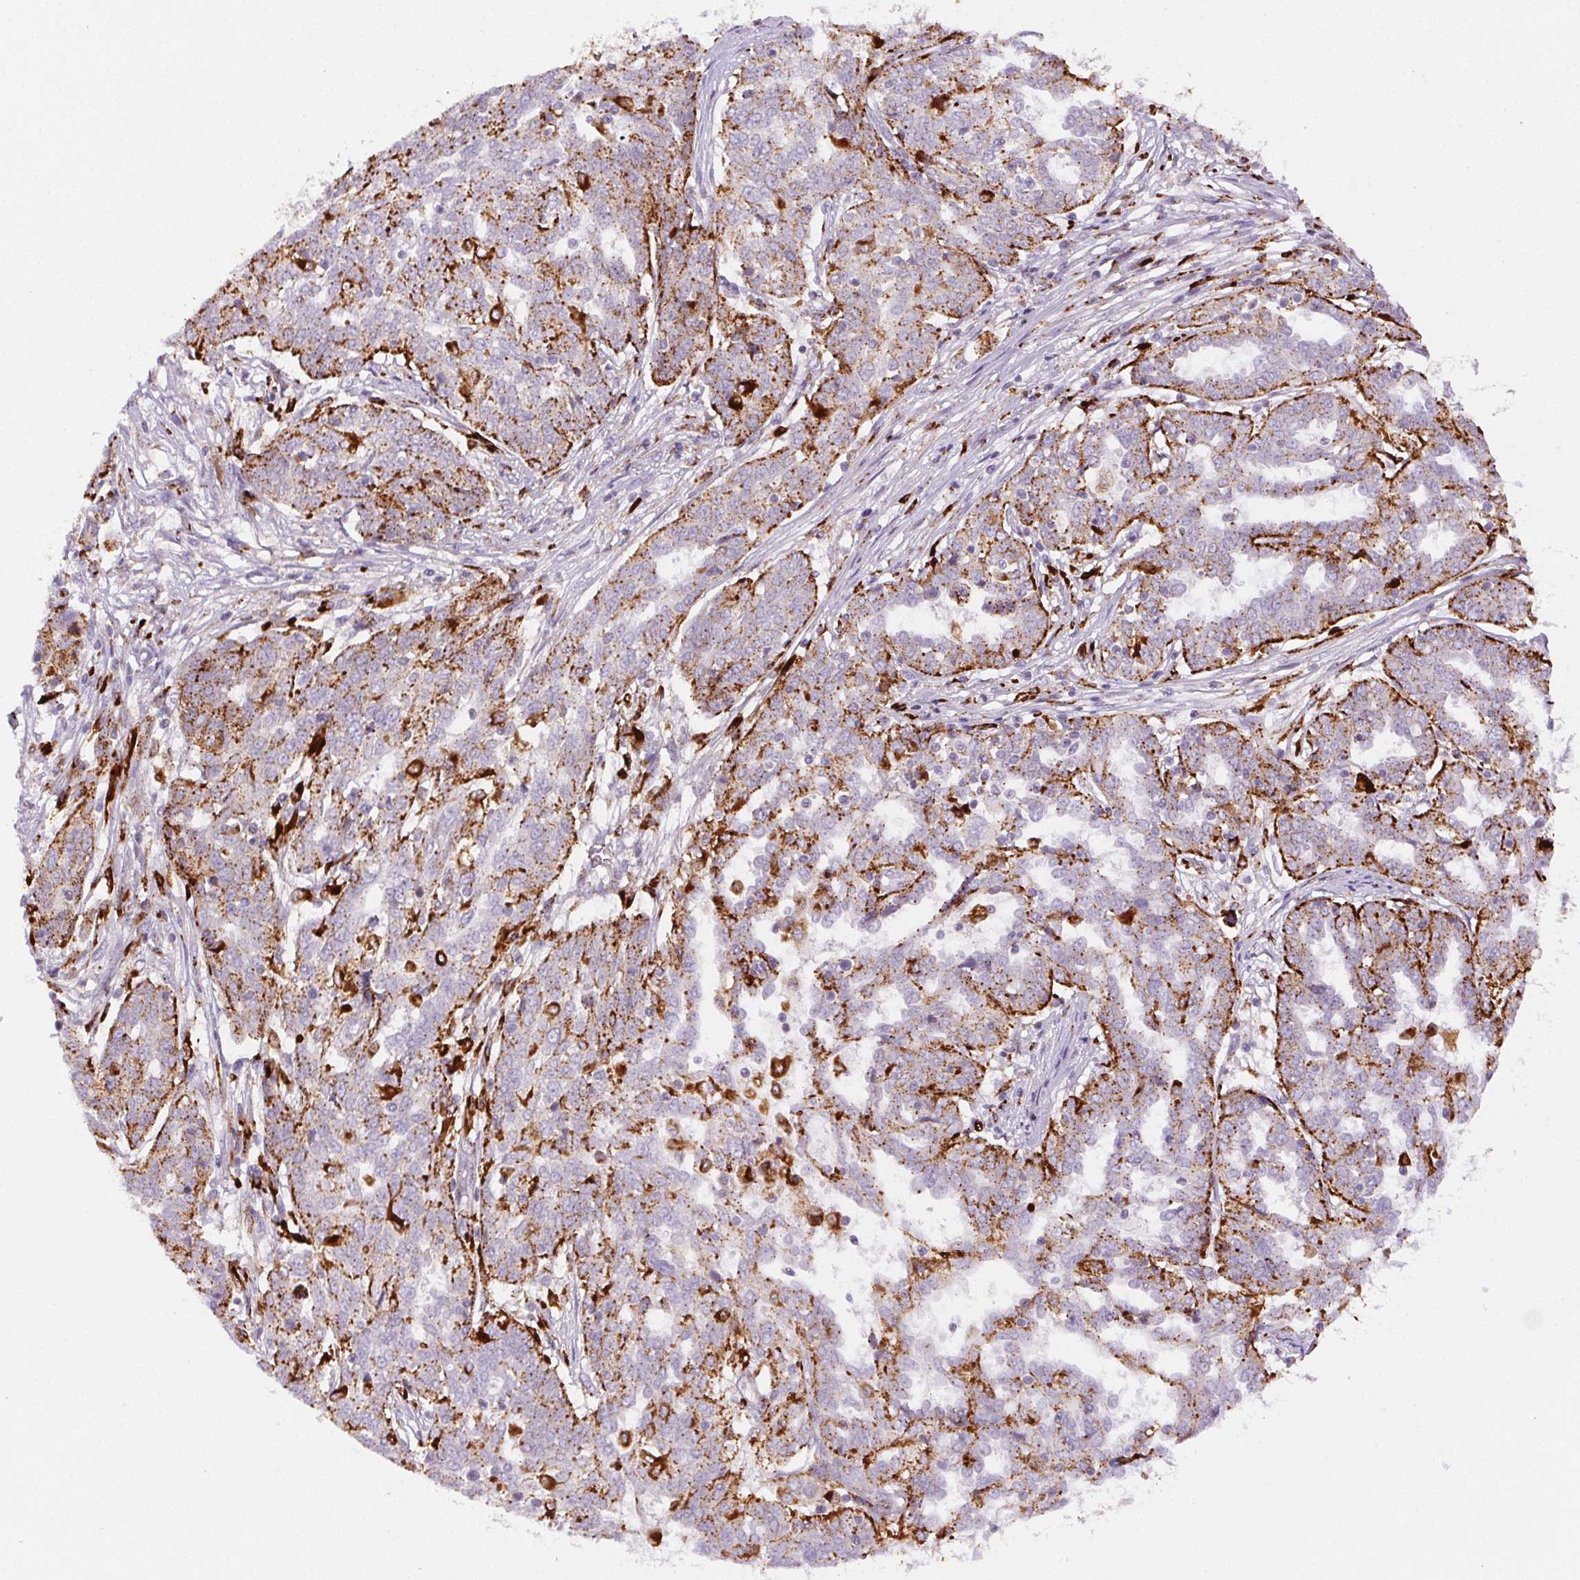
{"staining": {"intensity": "strong", "quantity": "25%-75%", "location": "cytoplasmic/membranous"}, "tissue": "ovarian cancer", "cell_type": "Tumor cells", "image_type": "cancer", "snomed": [{"axis": "morphology", "description": "Cystadenocarcinoma, serous, NOS"}, {"axis": "topography", "description": "Ovary"}], "caption": "Strong cytoplasmic/membranous protein expression is present in about 25%-75% of tumor cells in ovarian serous cystadenocarcinoma.", "gene": "SCPEP1", "patient": {"sex": "female", "age": 67}}